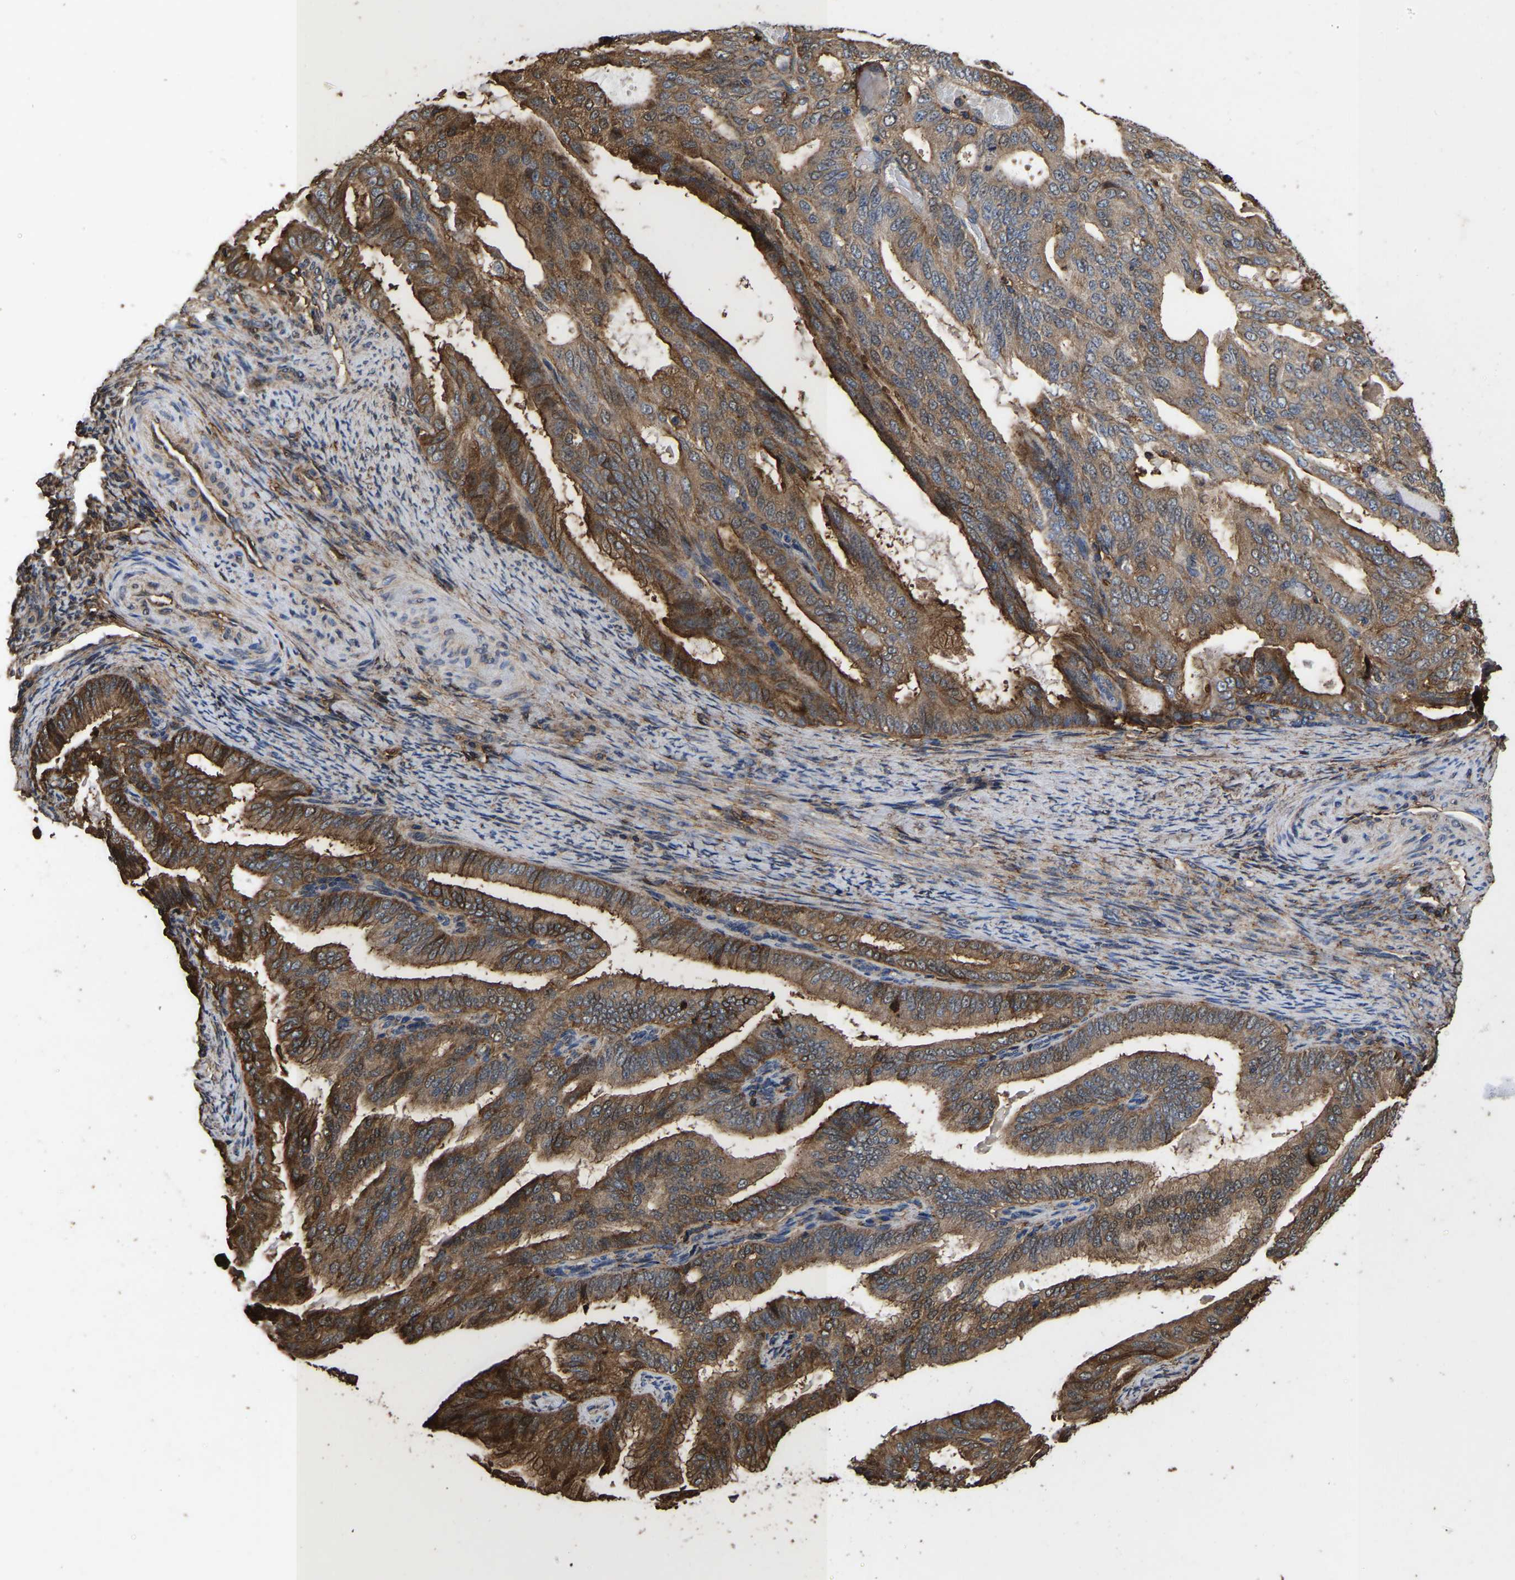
{"staining": {"intensity": "moderate", "quantity": ">75%", "location": "cytoplasmic/membranous"}, "tissue": "endometrial cancer", "cell_type": "Tumor cells", "image_type": "cancer", "snomed": [{"axis": "morphology", "description": "Adenocarcinoma, NOS"}, {"axis": "topography", "description": "Endometrium"}], "caption": "A histopathology image showing moderate cytoplasmic/membranous staining in approximately >75% of tumor cells in endometrial cancer (adenocarcinoma), as visualized by brown immunohistochemical staining.", "gene": "LIF", "patient": {"sex": "female", "age": 58}}